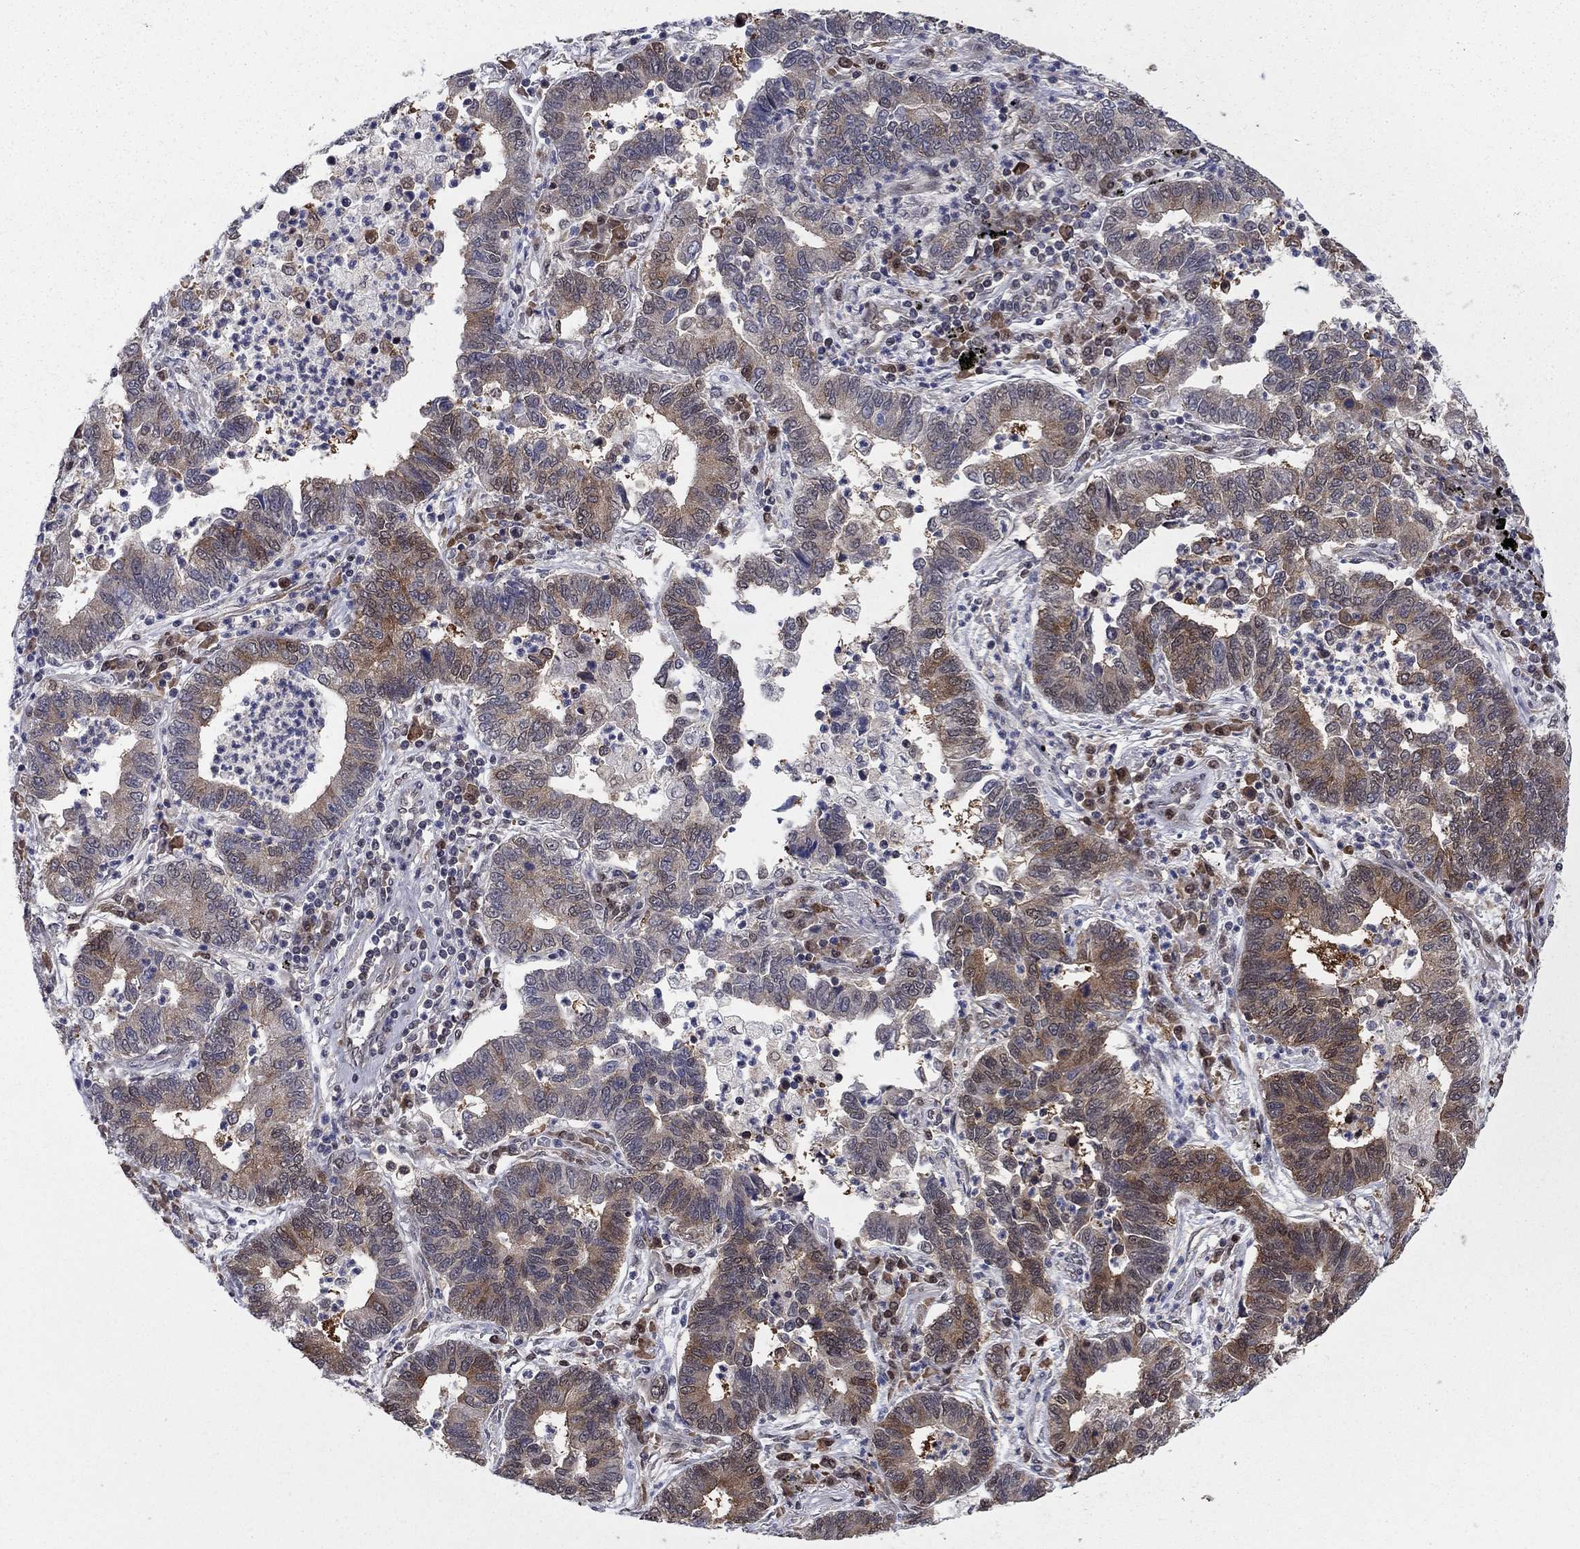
{"staining": {"intensity": "moderate", "quantity": "25%-75%", "location": "cytoplasmic/membranous"}, "tissue": "lung cancer", "cell_type": "Tumor cells", "image_type": "cancer", "snomed": [{"axis": "morphology", "description": "Adenocarcinoma, NOS"}, {"axis": "topography", "description": "Lung"}], "caption": "Protein staining of lung cancer tissue displays moderate cytoplasmic/membranous expression in about 25%-75% of tumor cells.", "gene": "FKBP4", "patient": {"sex": "female", "age": 57}}